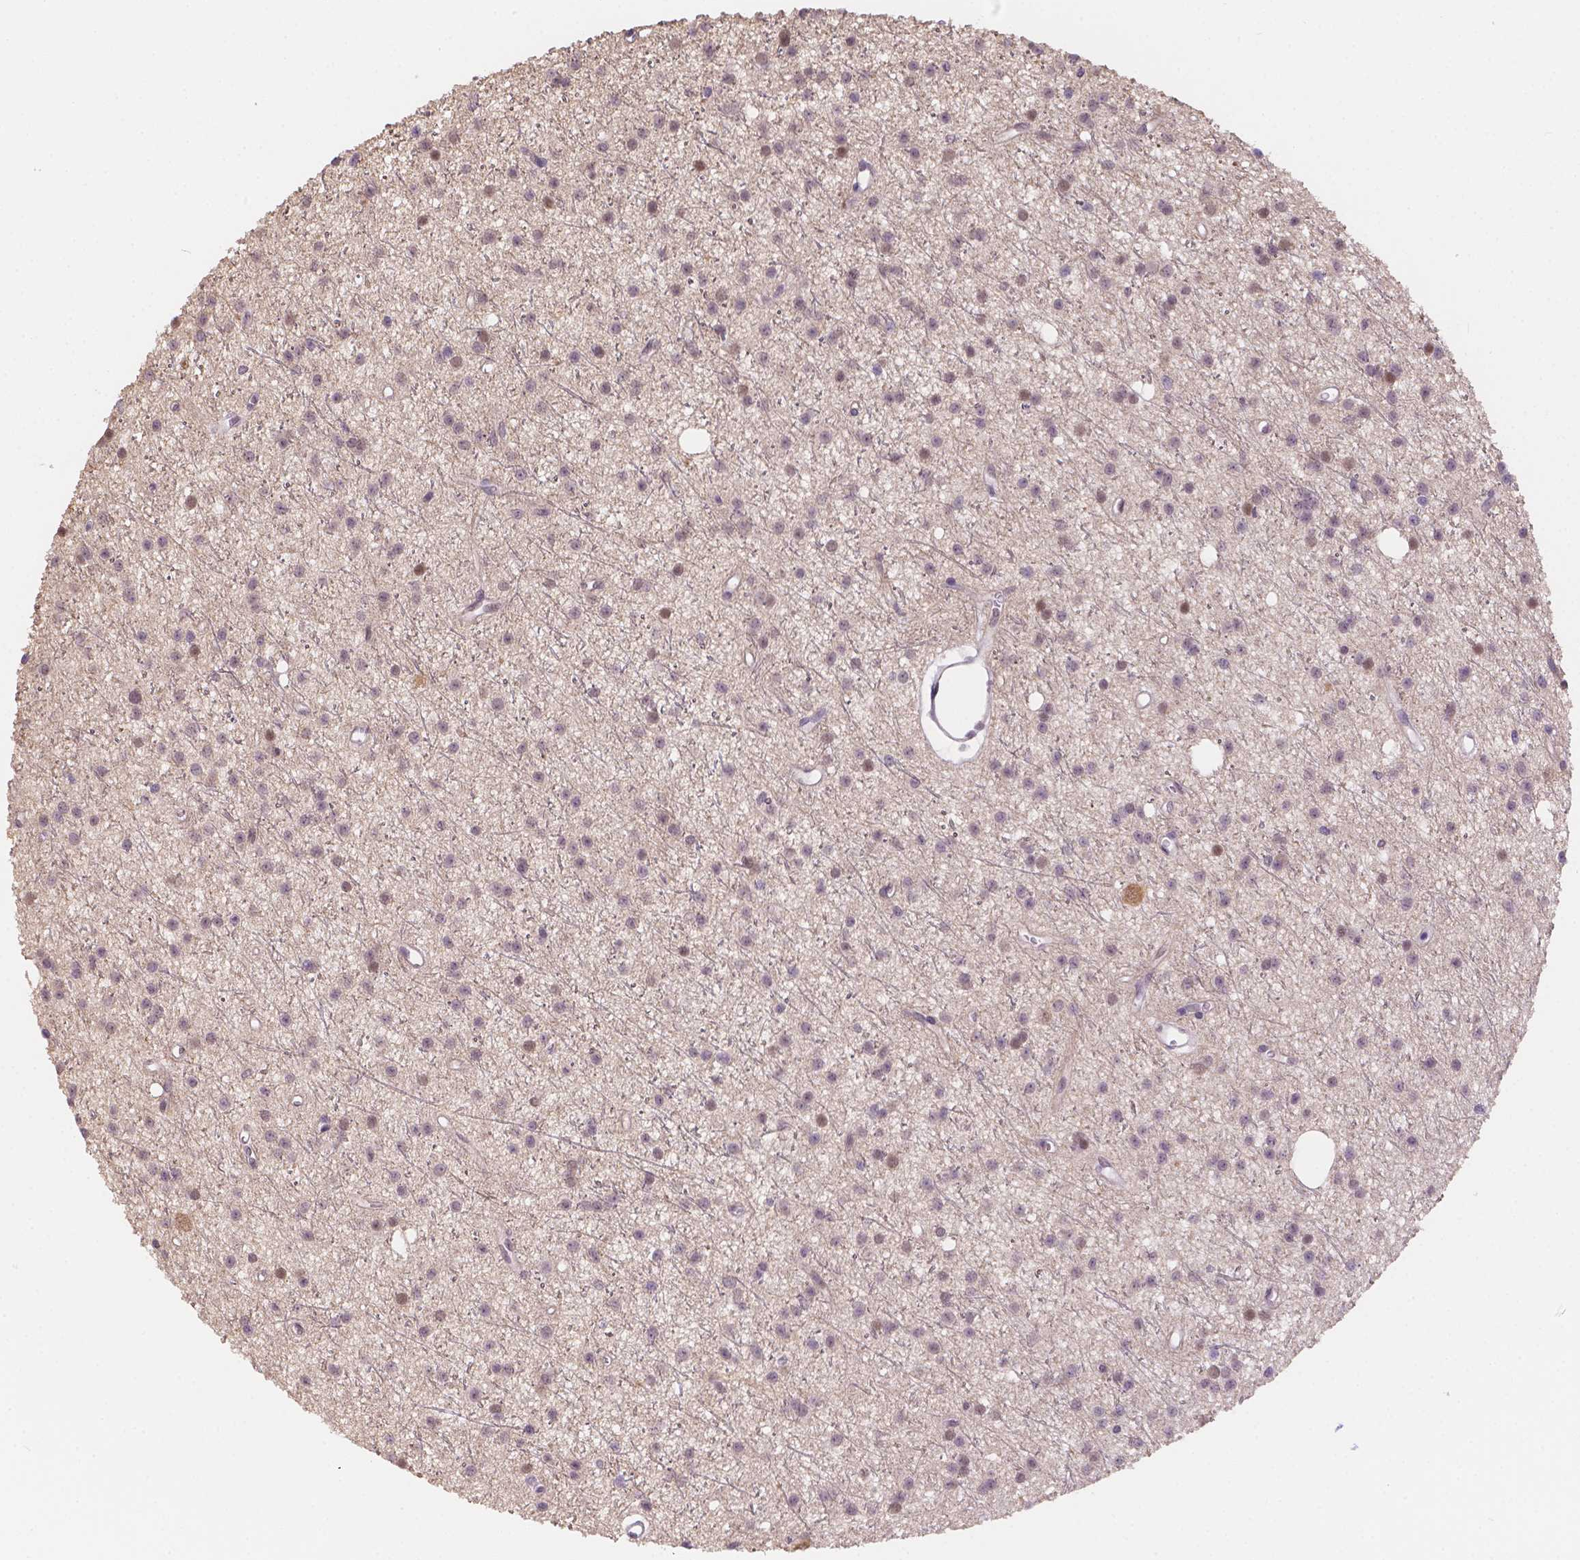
{"staining": {"intensity": "negative", "quantity": "none", "location": "none"}, "tissue": "glioma", "cell_type": "Tumor cells", "image_type": "cancer", "snomed": [{"axis": "morphology", "description": "Glioma, malignant, Low grade"}, {"axis": "topography", "description": "Brain"}], "caption": "A high-resolution histopathology image shows IHC staining of malignant glioma (low-grade), which demonstrates no significant positivity in tumor cells.", "gene": "NXPE2", "patient": {"sex": "male", "age": 27}}